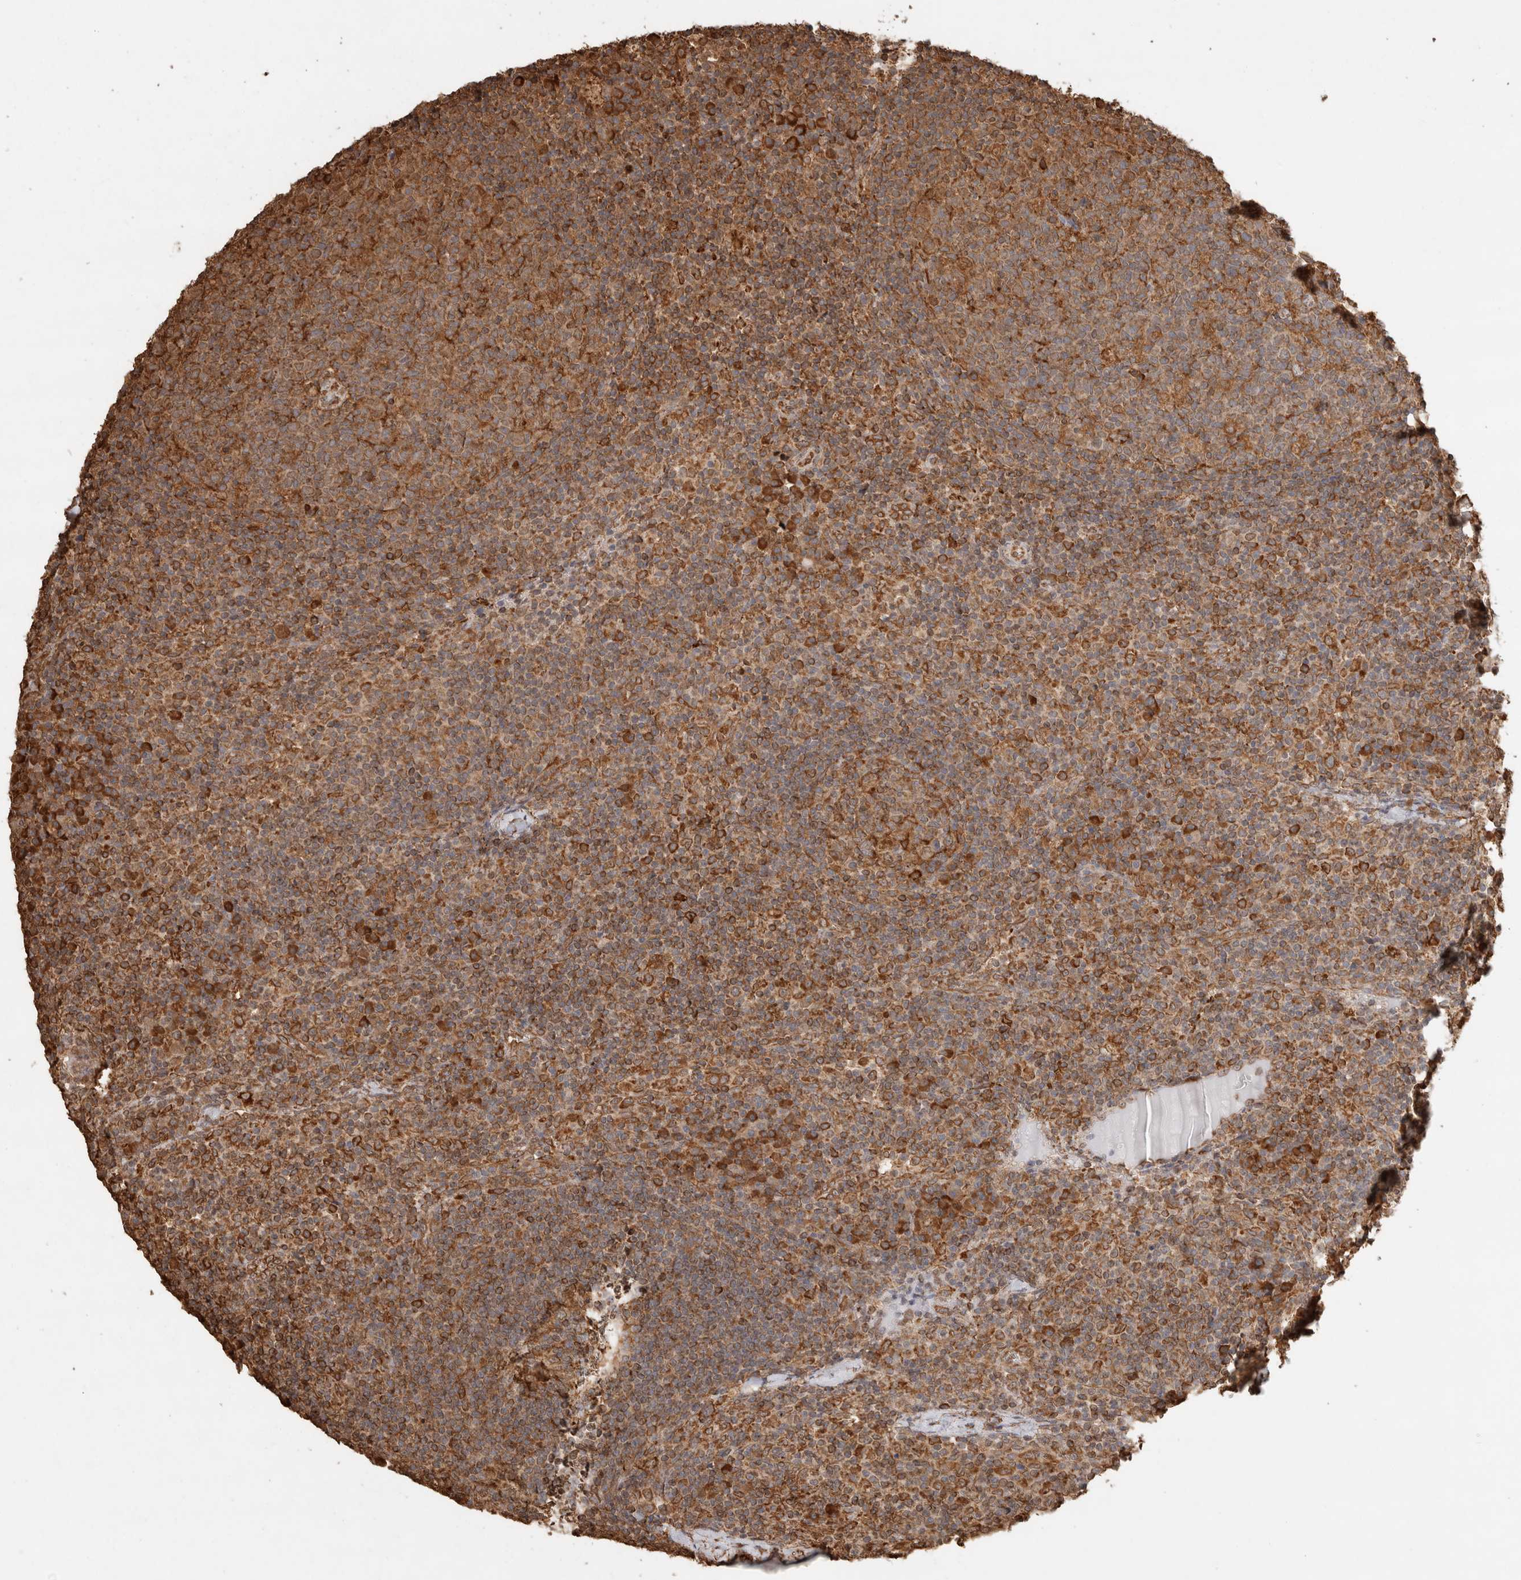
{"staining": {"intensity": "strong", "quantity": "25%-75%", "location": "cytoplasmic/membranous"}, "tissue": "lymph node", "cell_type": "Germinal center cells", "image_type": "normal", "snomed": [{"axis": "morphology", "description": "Normal tissue, NOS"}, {"axis": "morphology", "description": "Inflammation, NOS"}, {"axis": "topography", "description": "Lymph node"}], "caption": "Immunohistochemistry (DAB (3,3'-diaminobenzidine)) staining of unremarkable human lymph node shows strong cytoplasmic/membranous protein expression in approximately 25%-75% of germinal center cells. (DAB (3,3'-diaminobenzidine) IHC, brown staining for protein, blue staining for nuclei).", "gene": "ERAP1", "patient": {"sex": "male", "age": 55}}